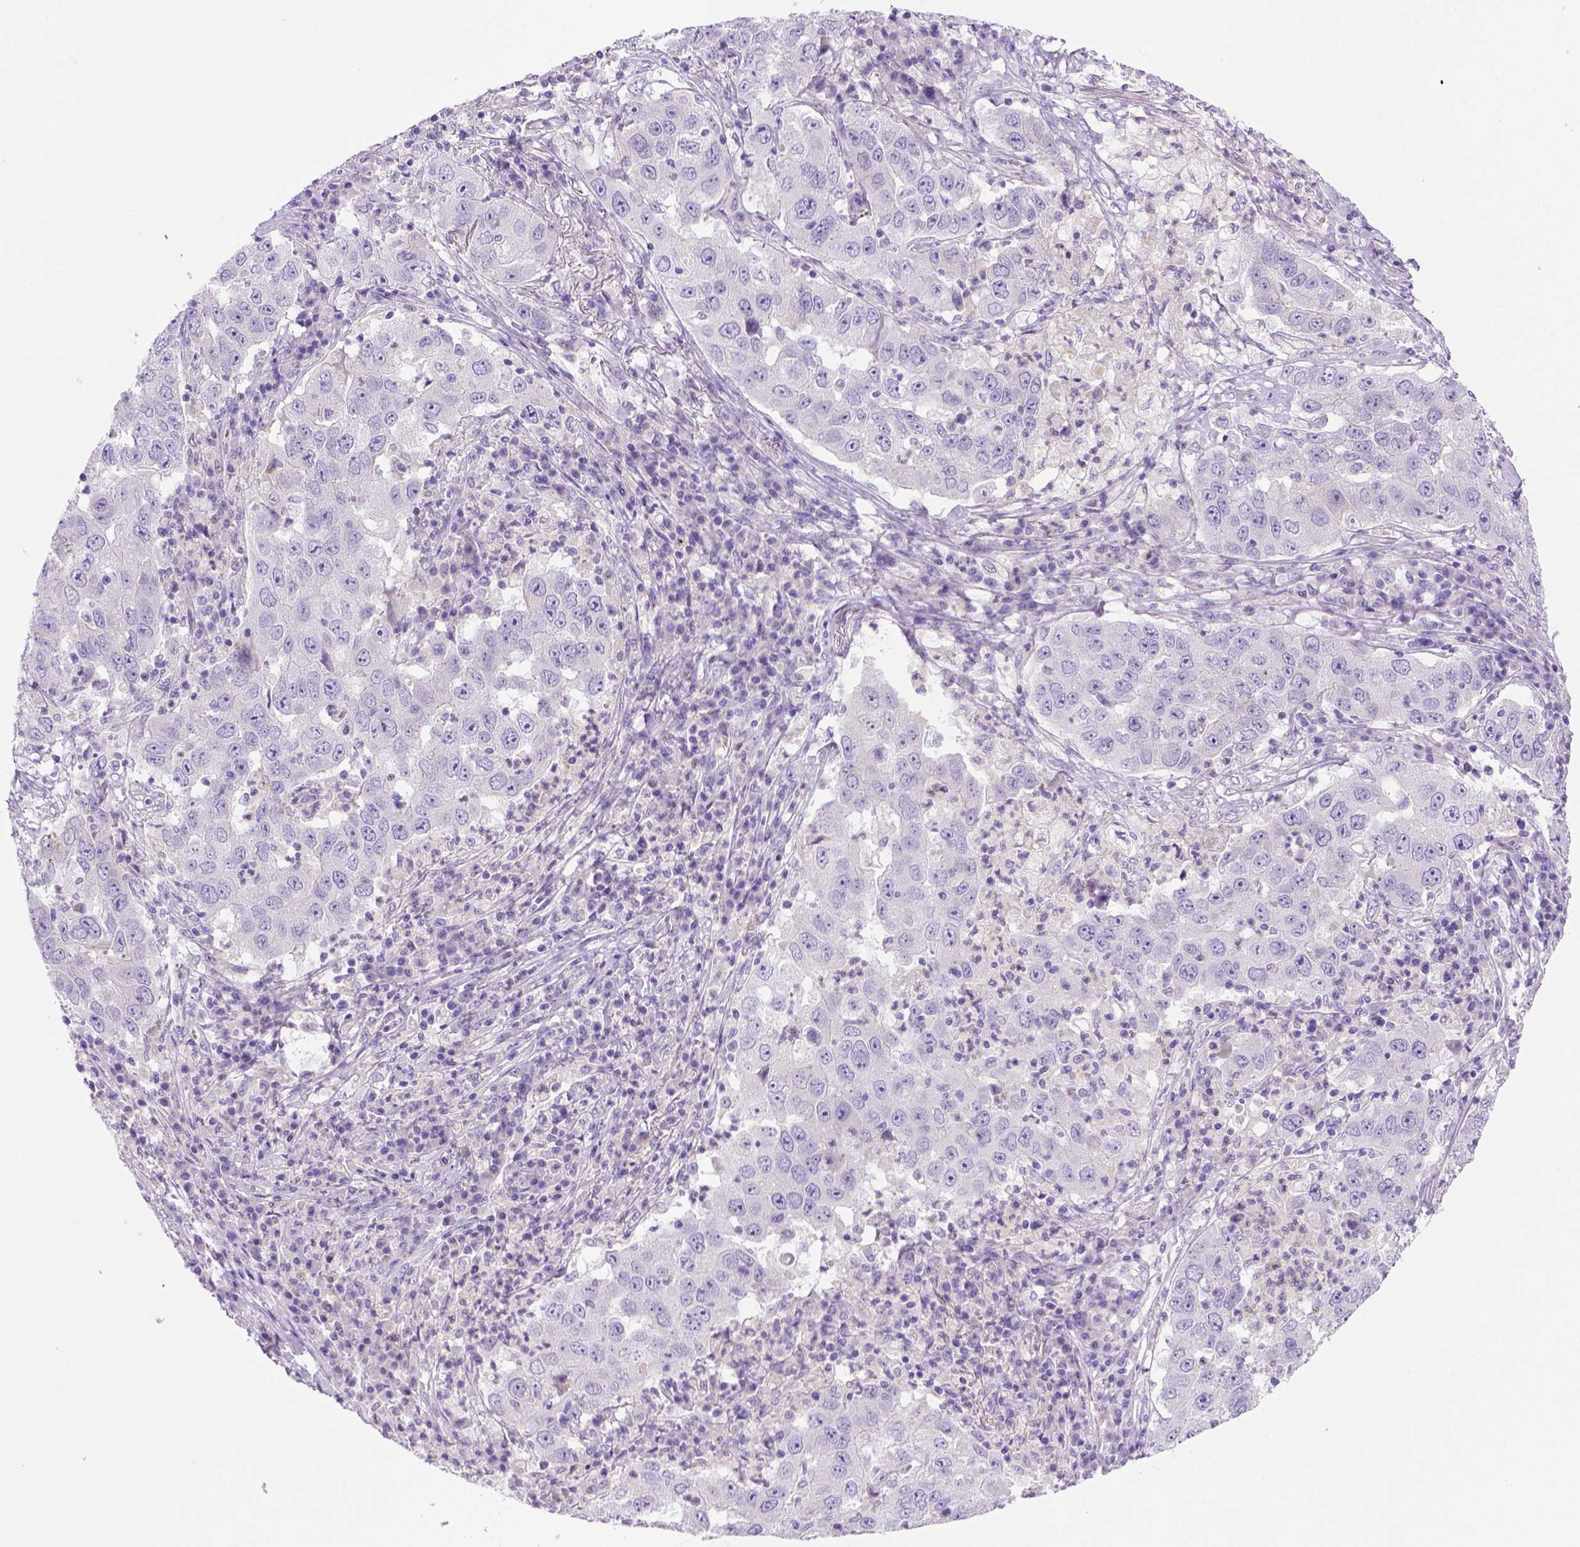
{"staining": {"intensity": "negative", "quantity": "none", "location": "none"}, "tissue": "lung cancer", "cell_type": "Tumor cells", "image_type": "cancer", "snomed": [{"axis": "morphology", "description": "Adenocarcinoma, NOS"}, {"axis": "topography", "description": "Lung"}], "caption": "This is an IHC image of lung cancer (adenocarcinoma). There is no staining in tumor cells.", "gene": "BAAT", "patient": {"sex": "male", "age": 73}}